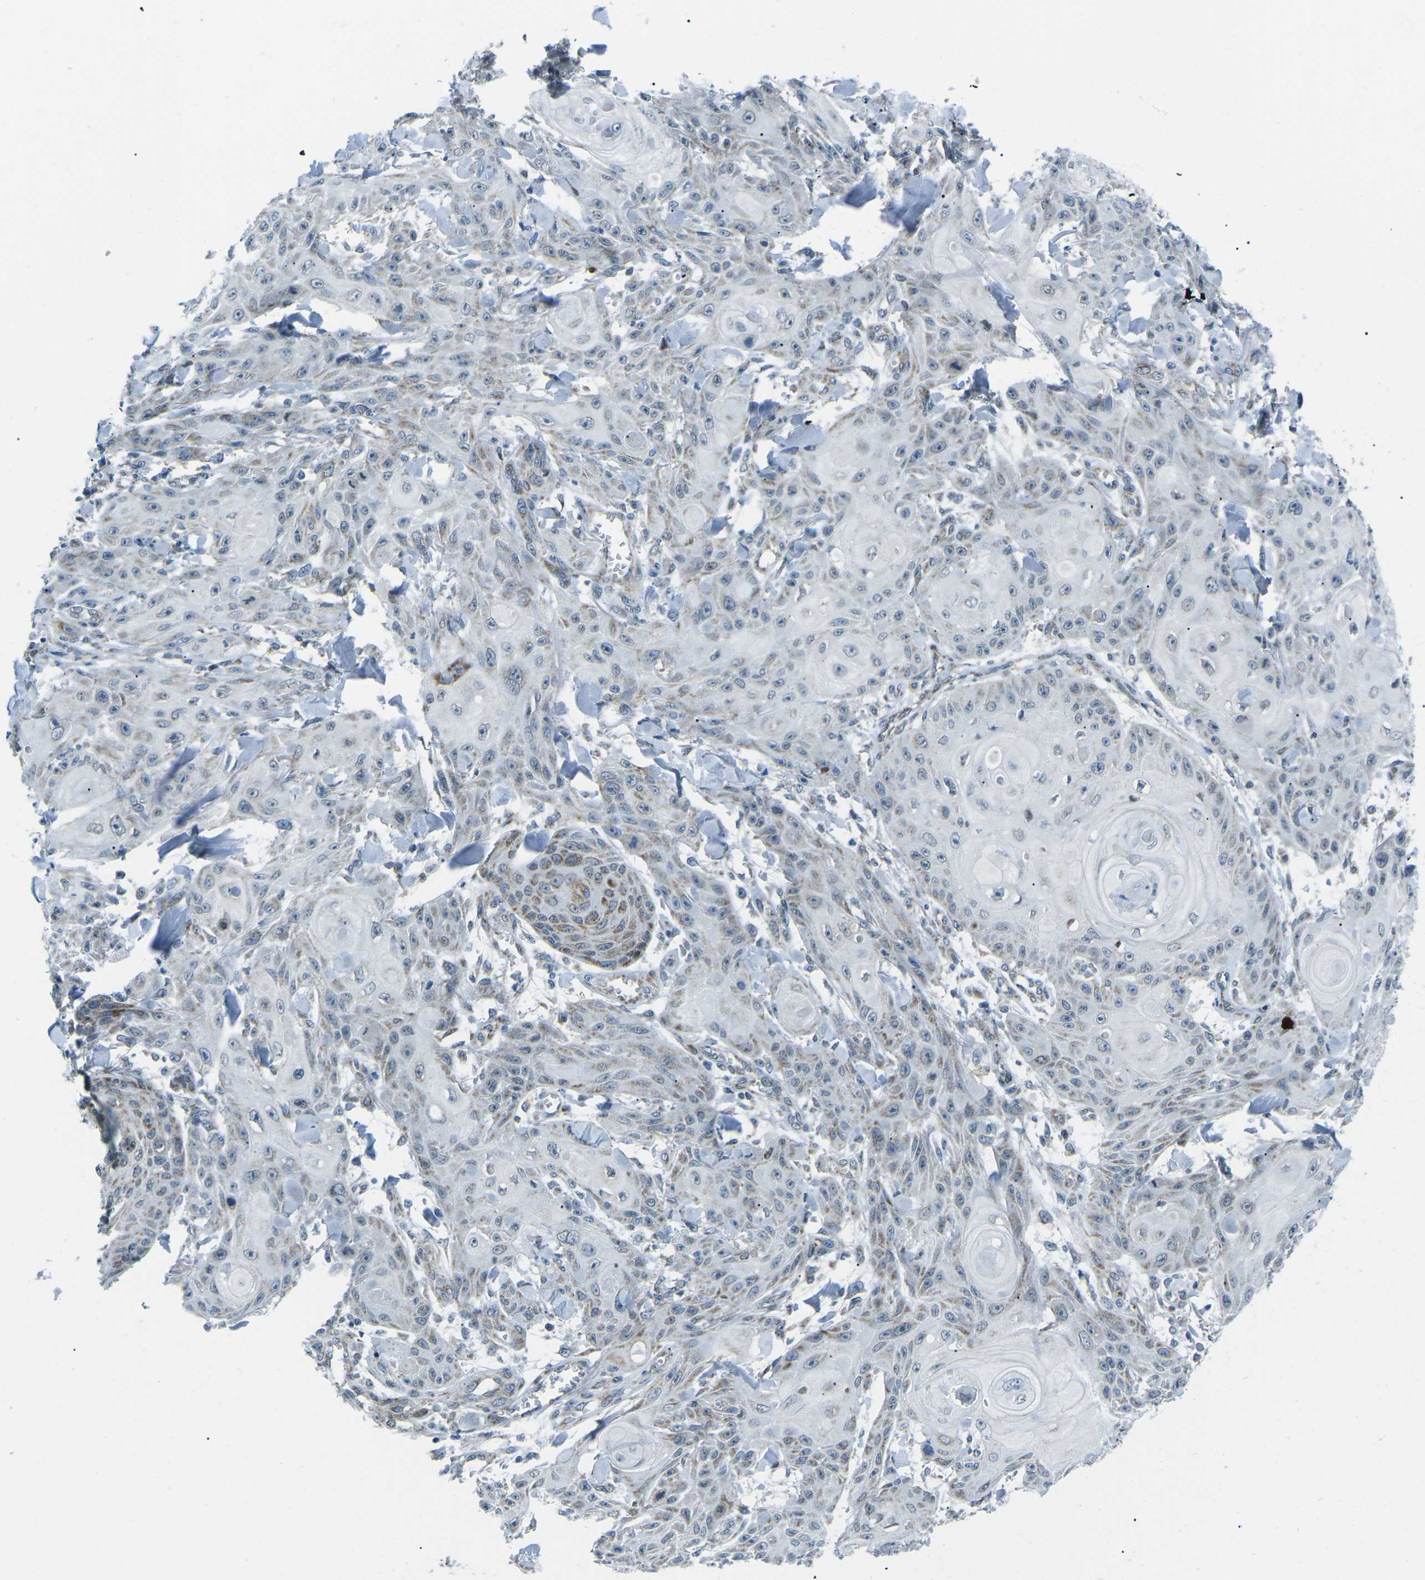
{"staining": {"intensity": "weak", "quantity": "25%-75%", "location": "cytoplasmic/membranous"}, "tissue": "skin cancer", "cell_type": "Tumor cells", "image_type": "cancer", "snomed": [{"axis": "morphology", "description": "Squamous cell carcinoma, NOS"}, {"axis": "topography", "description": "Skin"}], "caption": "Protein analysis of squamous cell carcinoma (skin) tissue reveals weak cytoplasmic/membranous positivity in approximately 25%-75% of tumor cells.", "gene": "RFESD", "patient": {"sex": "male", "age": 74}}